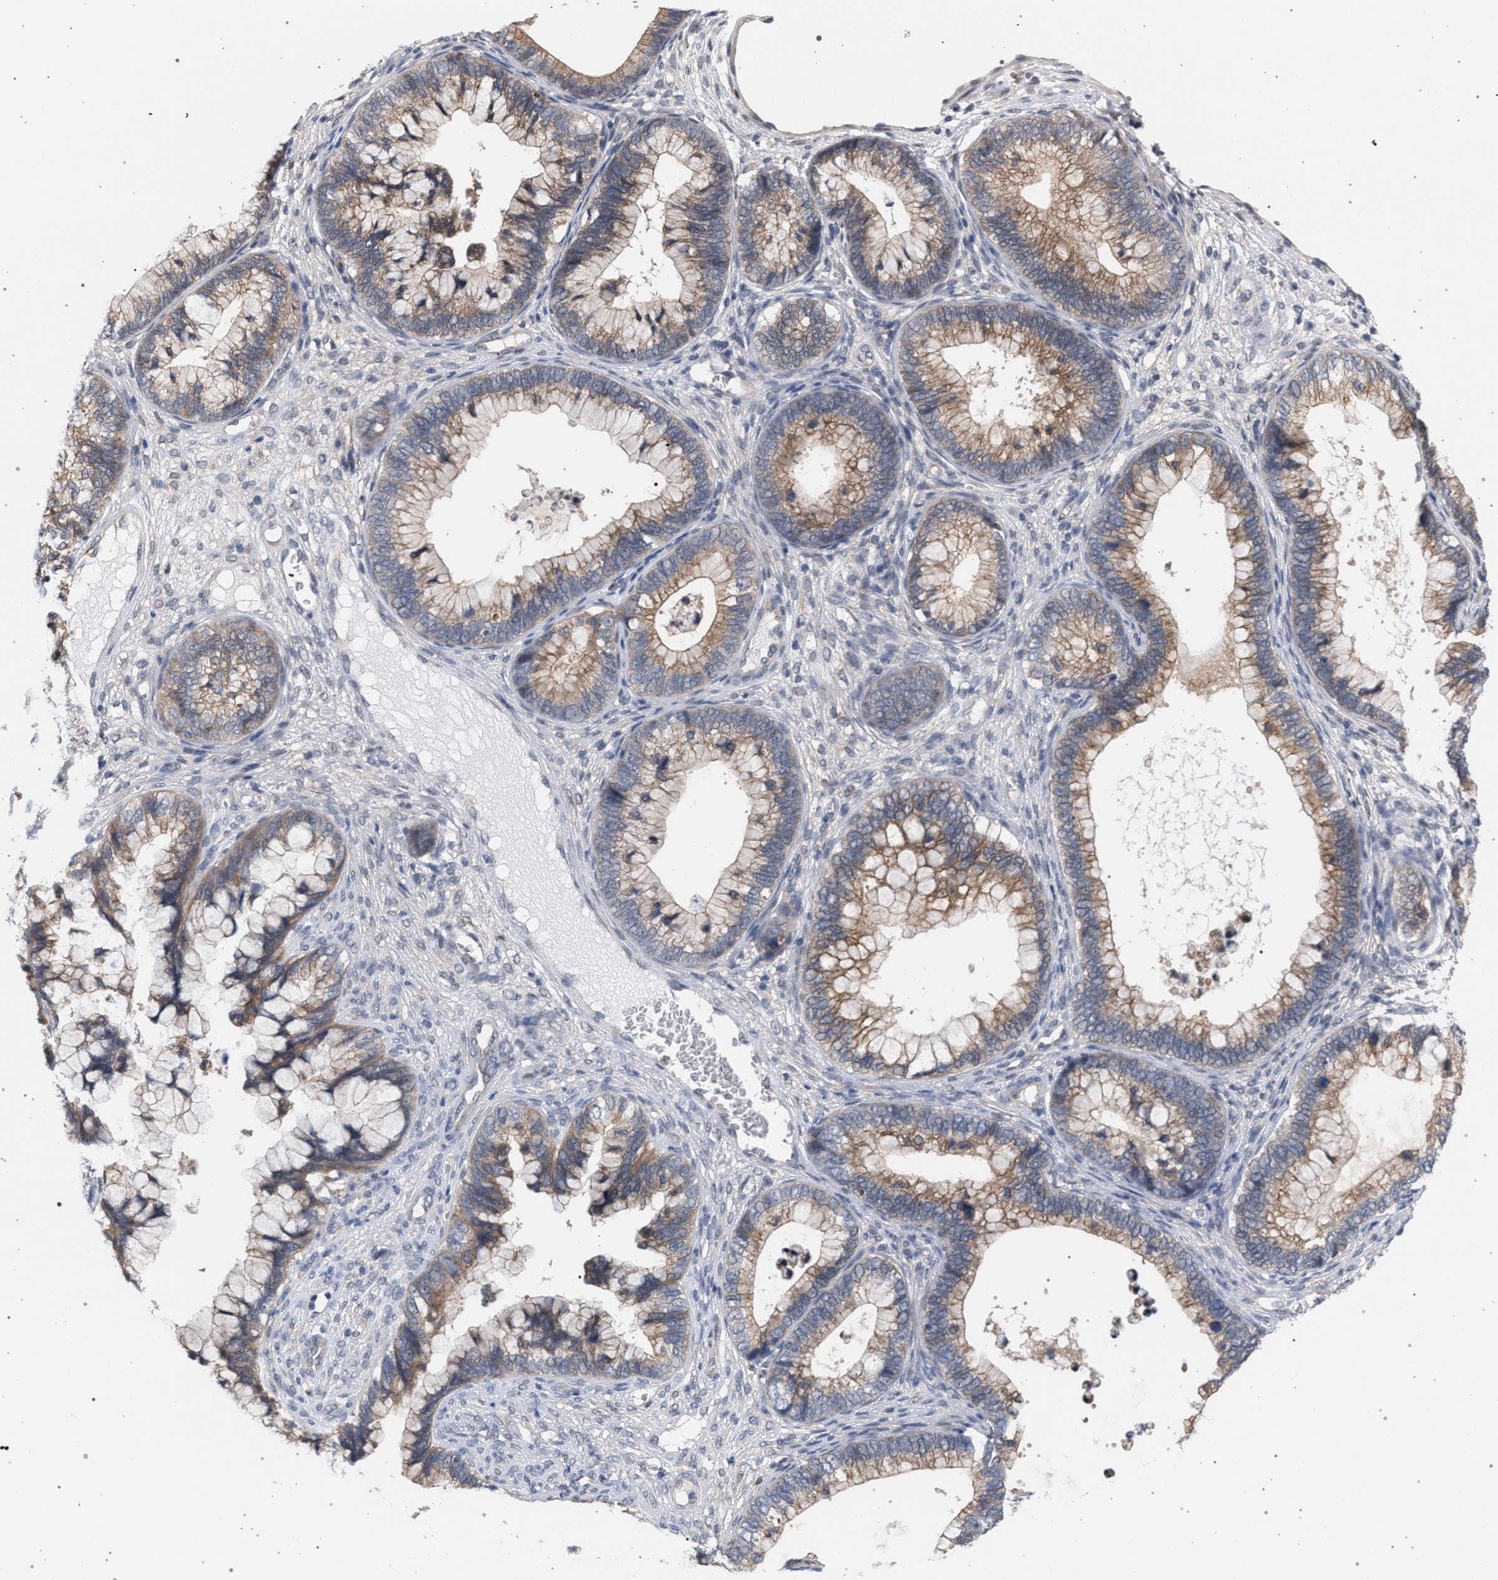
{"staining": {"intensity": "moderate", "quantity": ">75%", "location": "cytoplasmic/membranous"}, "tissue": "cervical cancer", "cell_type": "Tumor cells", "image_type": "cancer", "snomed": [{"axis": "morphology", "description": "Adenocarcinoma, NOS"}, {"axis": "topography", "description": "Cervix"}], "caption": "Tumor cells reveal moderate cytoplasmic/membranous staining in about >75% of cells in adenocarcinoma (cervical). (brown staining indicates protein expression, while blue staining denotes nuclei).", "gene": "ARPC5L", "patient": {"sex": "female", "age": 44}}